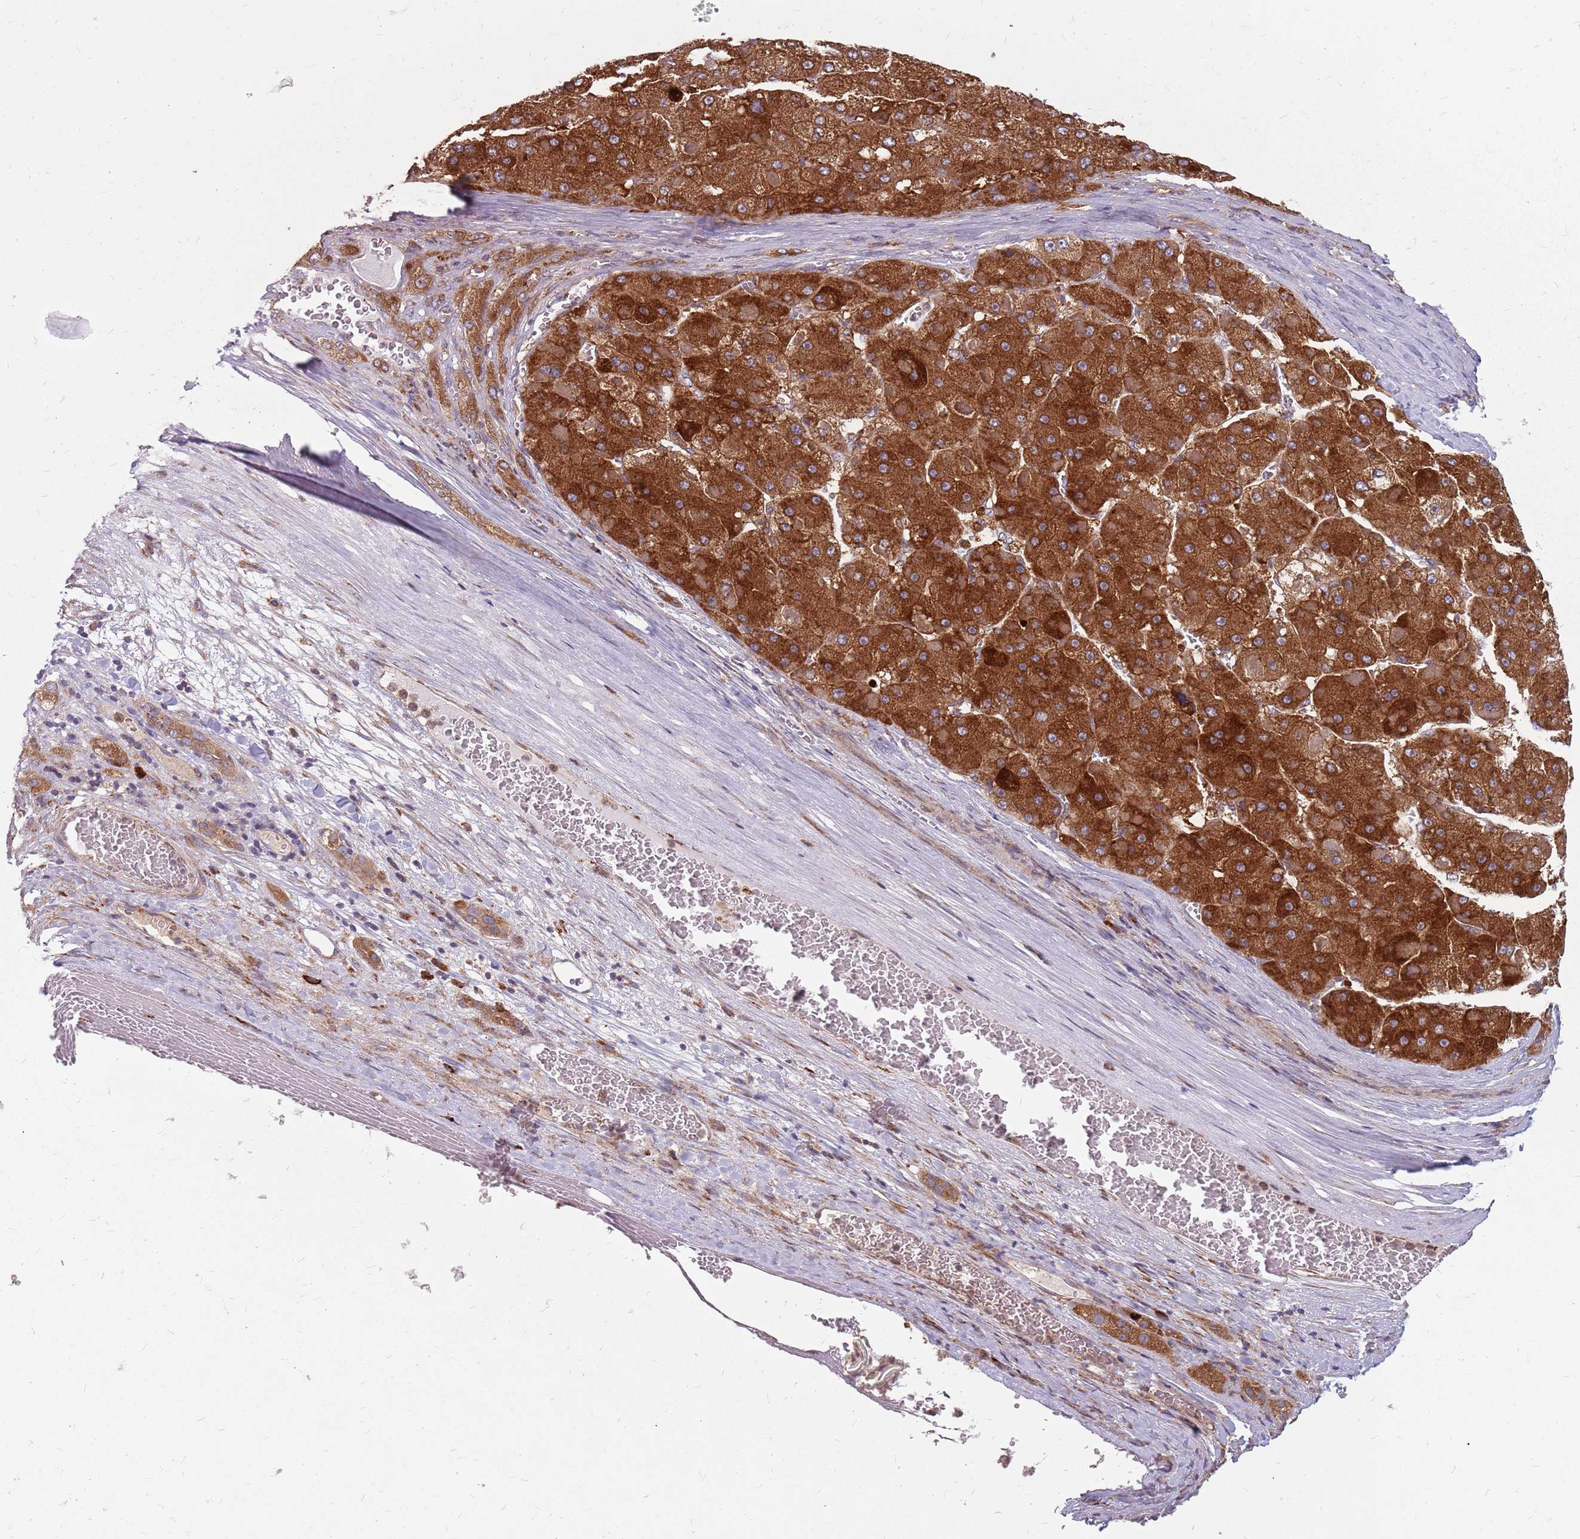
{"staining": {"intensity": "strong", "quantity": ">75%", "location": "cytoplasmic/membranous"}, "tissue": "liver cancer", "cell_type": "Tumor cells", "image_type": "cancer", "snomed": [{"axis": "morphology", "description": "Carcinoma, Hepatocellular, NOS"}, {"axis": "topography", "description": "Liver"}], "caption": "Human hepatocellular carcinoma (liver) stained for a protein (brown) shows strong cytoplasmic/membranous positive positivity in about >75% of tumor cells.", "gene": "NME4", "patient": {"sex": "female", "age": 73}}